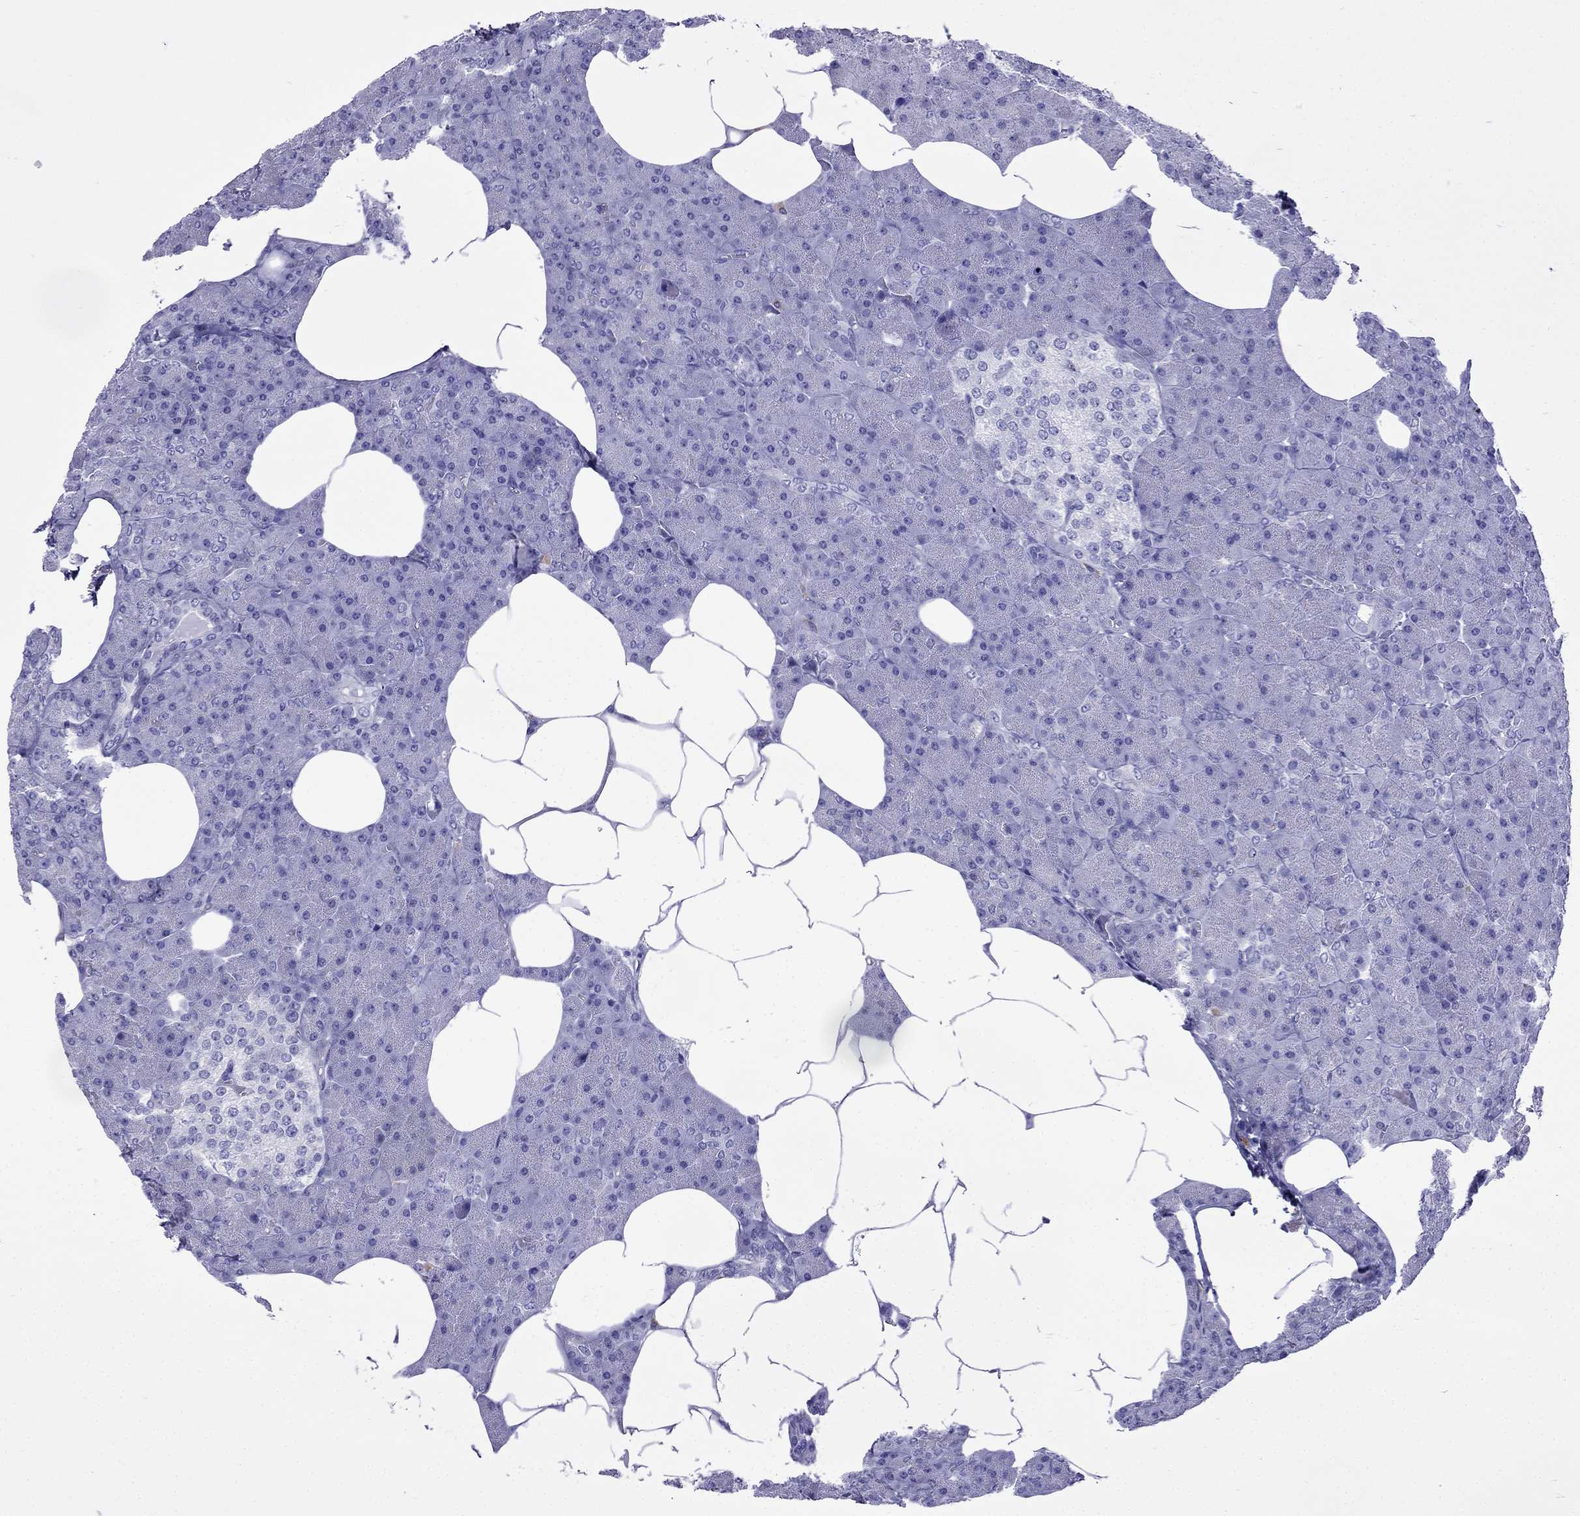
{"staining": {"intensity": "negative", "quantity": "none", "location": "none"}, "tissue": "pancreas", "cell_type": "Exocrine glandular cells", "image_type": "normal", "snomed": [{"axis": "morphology", "description": "Normal tissue, NOS"}, {"axis": "topography", "description": "Pancreas"}], "caption": "Photomicrograph shows no significant protein expression in exocrine glandular cells of benign pancreas.", "gene": "ARR3", "patient": {"sex": "female", "age": 45}}